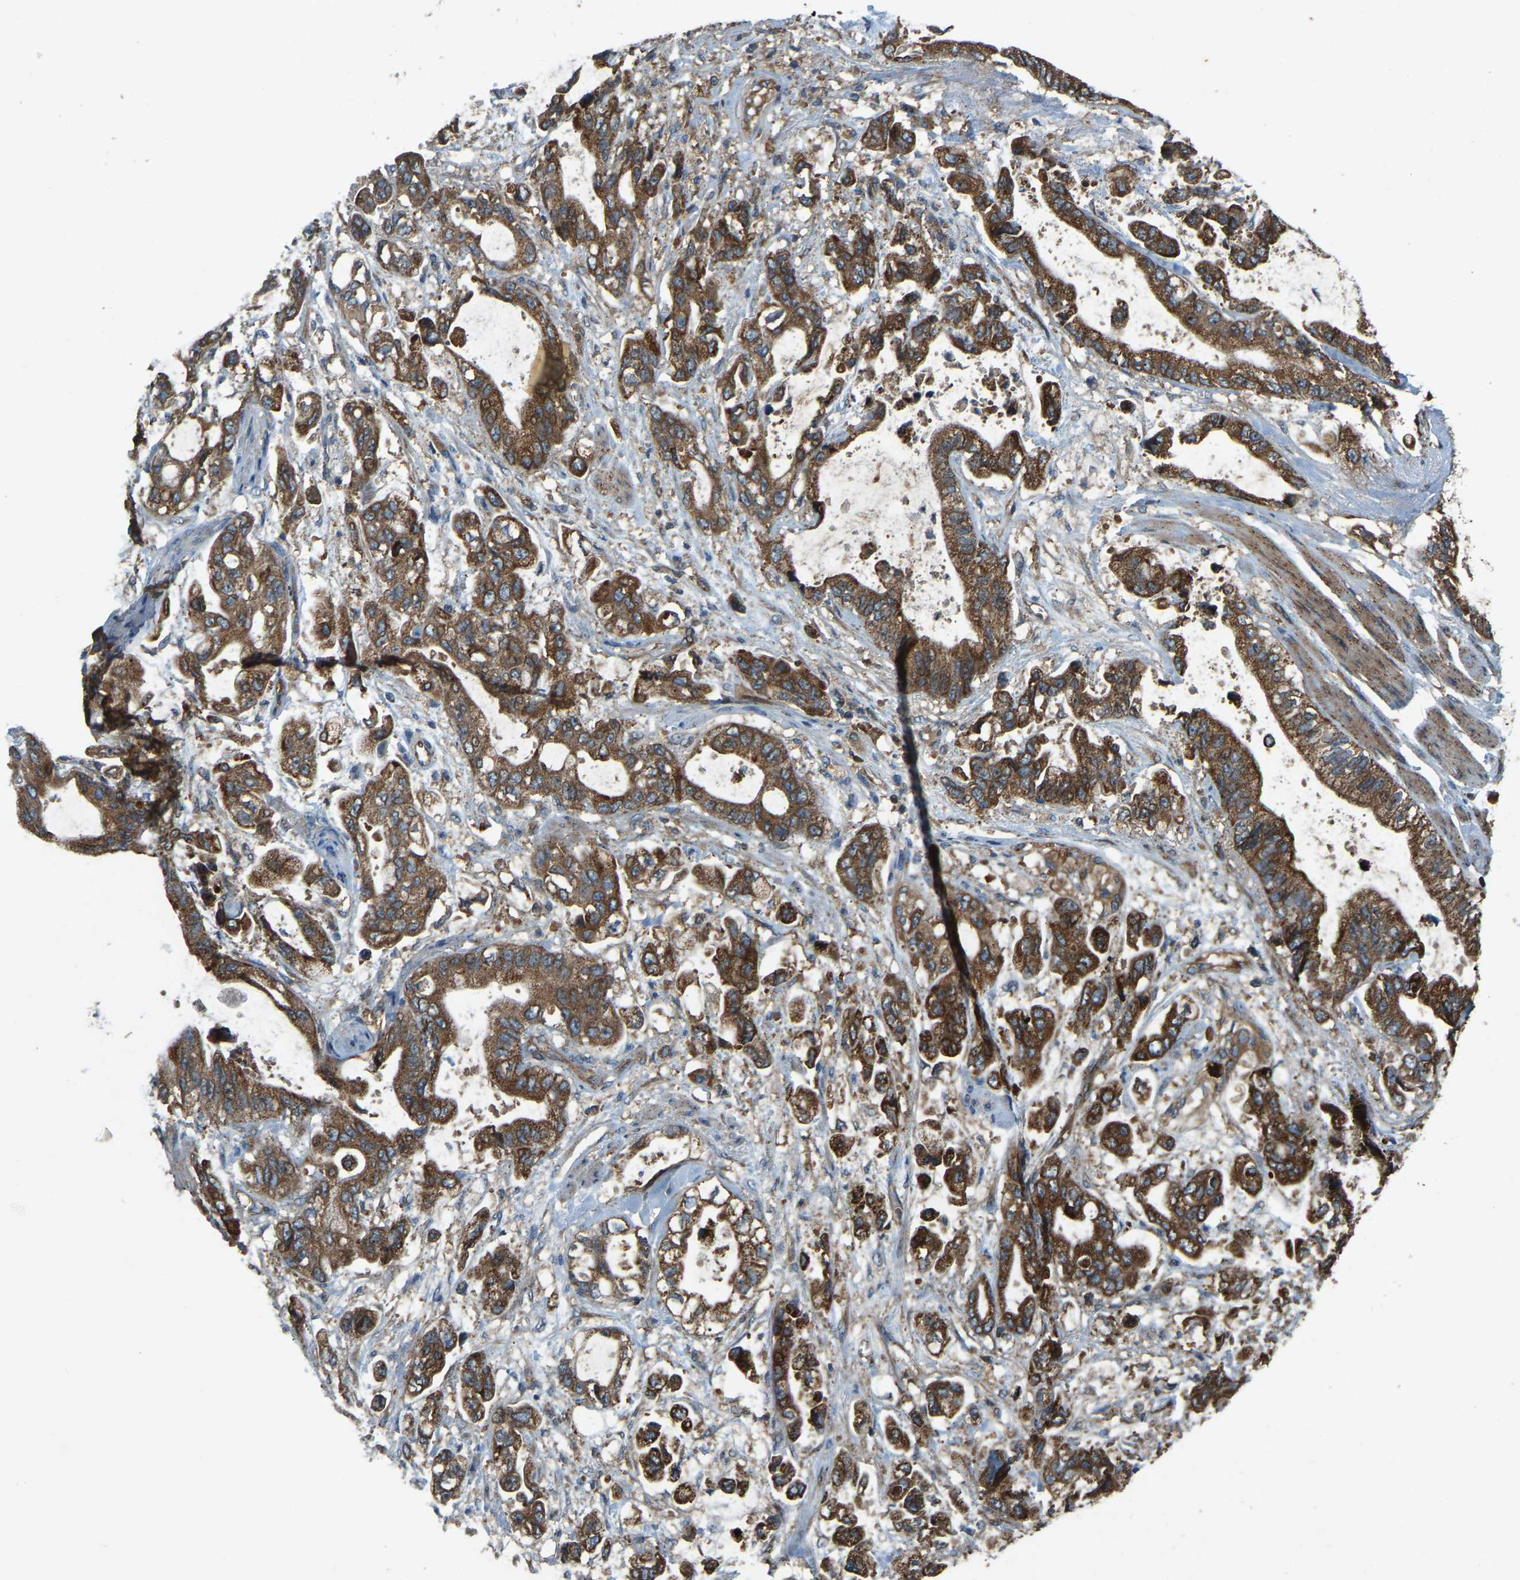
{"staining": {"intensity": "strong", "quantity": ">75%", "location": "cytoplasmic/membranous"}, "tissue": "stomach cancer", "cell_type": "Tumor cells", "image_type": "cancer", "snomed": [{"axis": "morphology", "description": "Normal tissue, NOS"}, {"axis": "morphology", "description": "Adenocarcinoma, NOS"}, {"axis": "topography", "description": "Stomach"}], "caption": "Adenocarcinoma (stomach) was stained to show a protein in brown. There is high levels of strong cytoplasmic/membranous staining in approximately >75% of tumor cells. Nuclei are stained in blue.", "gene": "SAMD9L", "patient": {"sex": "male", "age": 62}}